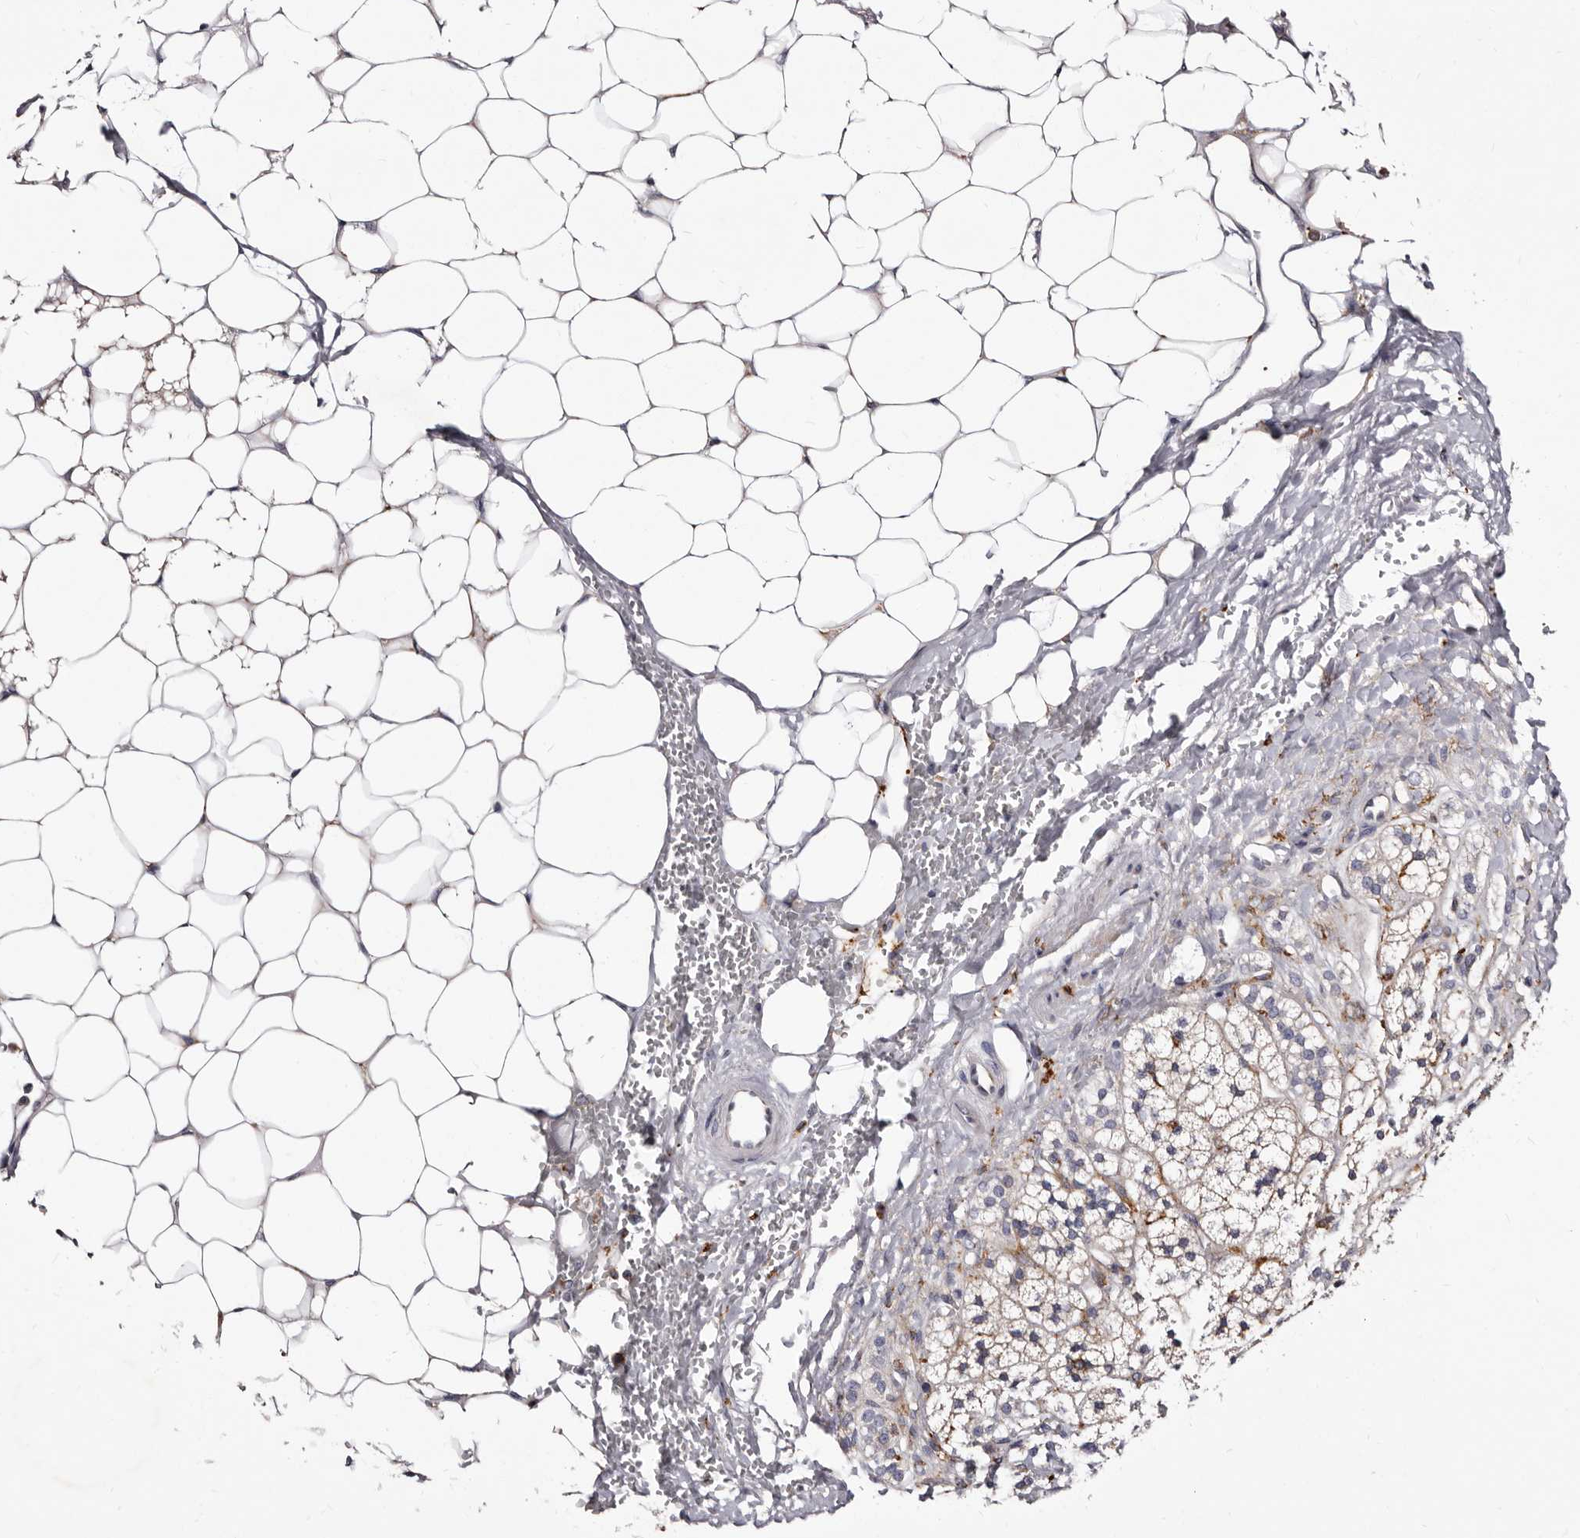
{"staining": {"intensity": "weak", "quantity": ">75%", "location": "cytoplasmic/membranous"}, "tissue": "adrenal gland", "cell_type": "Glandular cells", "image_type": "normal", "snomed": [{"axis": "morphology", "description": "Normal tissue, NOS"}, {"axis": "topography", "description": "Adrenal gland"}], "caption": "Immunohistochemistry image of unremarkable human adrenal gland stained for a protein (brown), which reveals low levels of weak cytoplasmic/membranous expression in about >75% of glandular cells.", "gene": "AUNIP", "patient": {"sex": "male", "age": 56}}